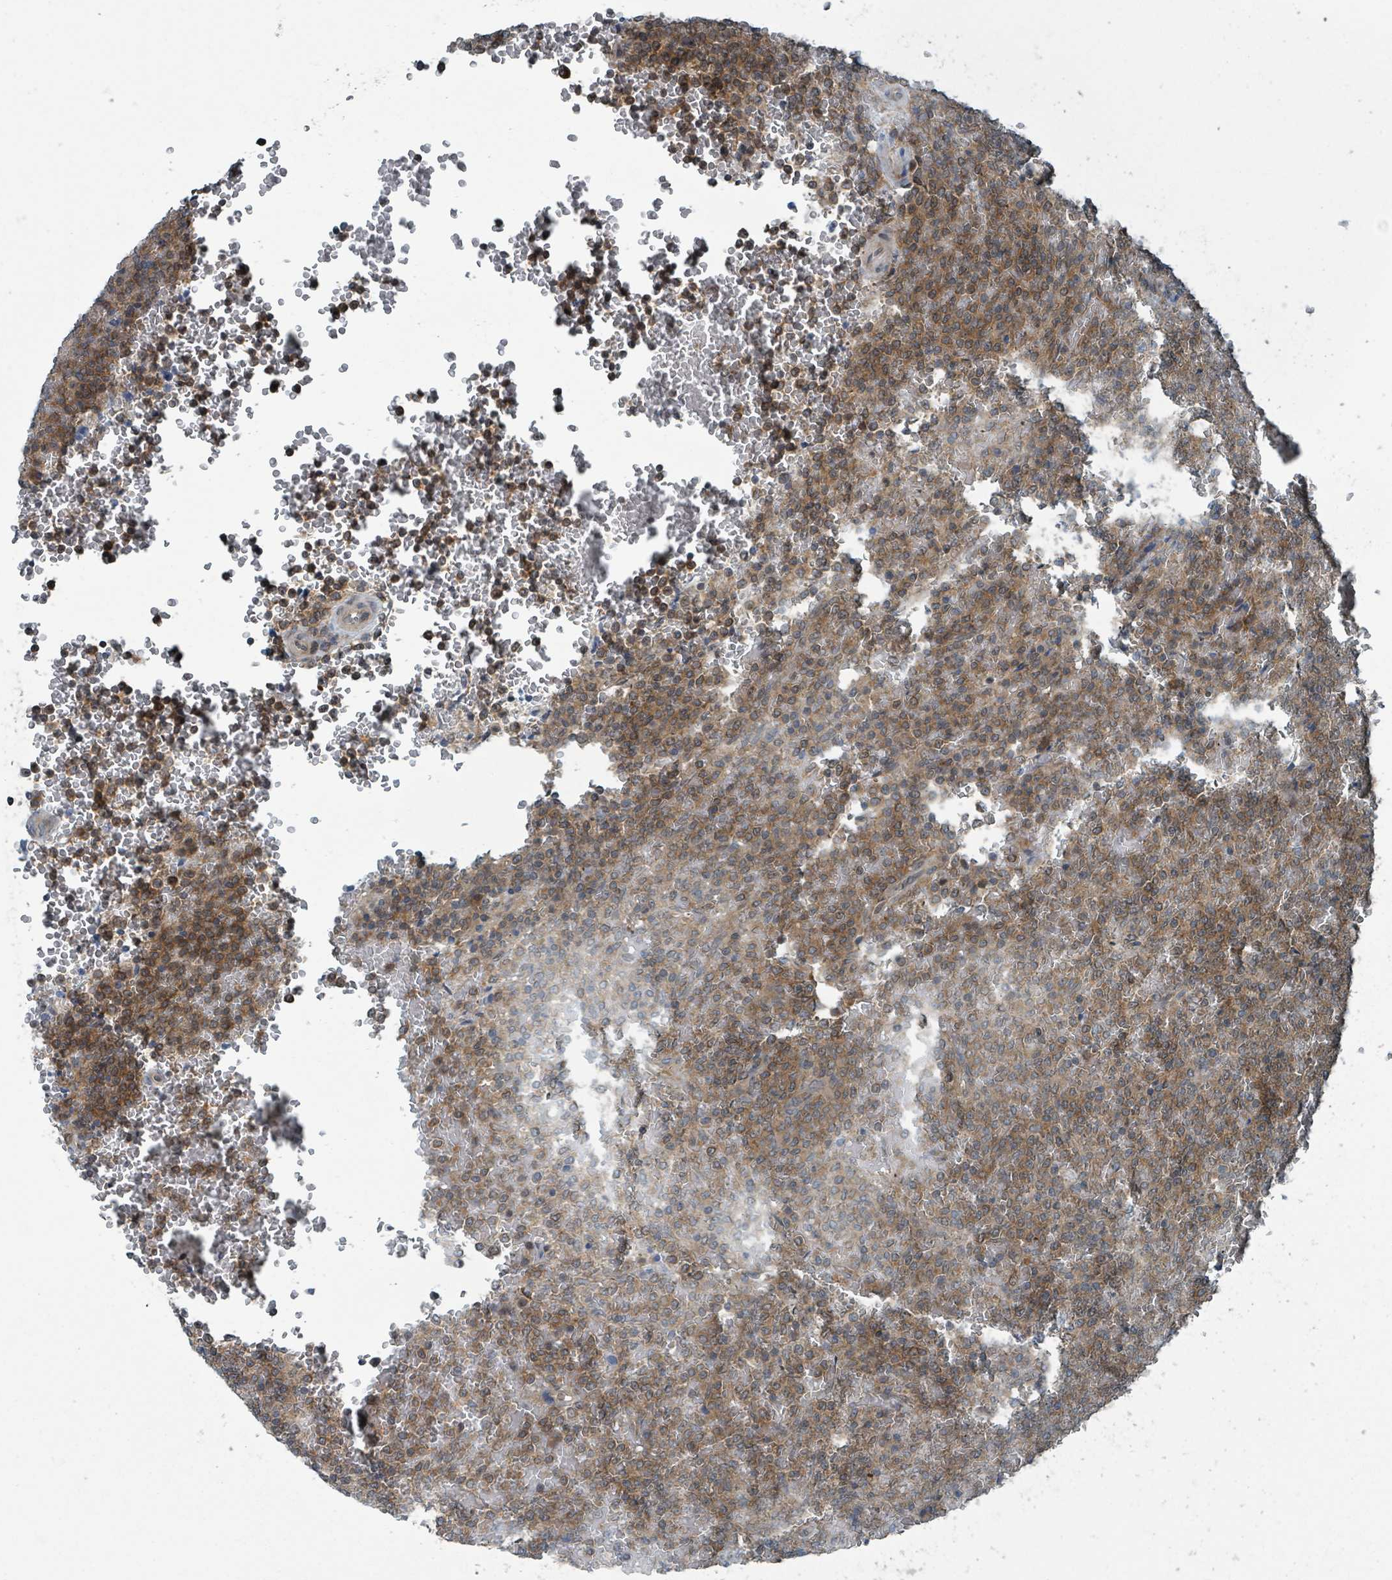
{"staining": {"intensity": "moderate", "quantity": "25%-75%", "location": "cytoplasmic/membranous,nuclear"}, "tissue": "lymphoma", "cell_type": "Tumor cells", "image_type": "cancer", "snomed": [{"axis": "morphology", "description": "Malignant lymphoma, non-Hodgkin's type, Low grade"}, {"axis": "topography", "description": "Spleen"}], "caption": "Protein expression by immunohistochemistry displays moderate cytoplasmic/membranous and nuclear expression in approximately 25%-75% of tumor cells in lymphoma.", "gene": "GOLGA7", "patient": {"sex": "male", "age": 60}}